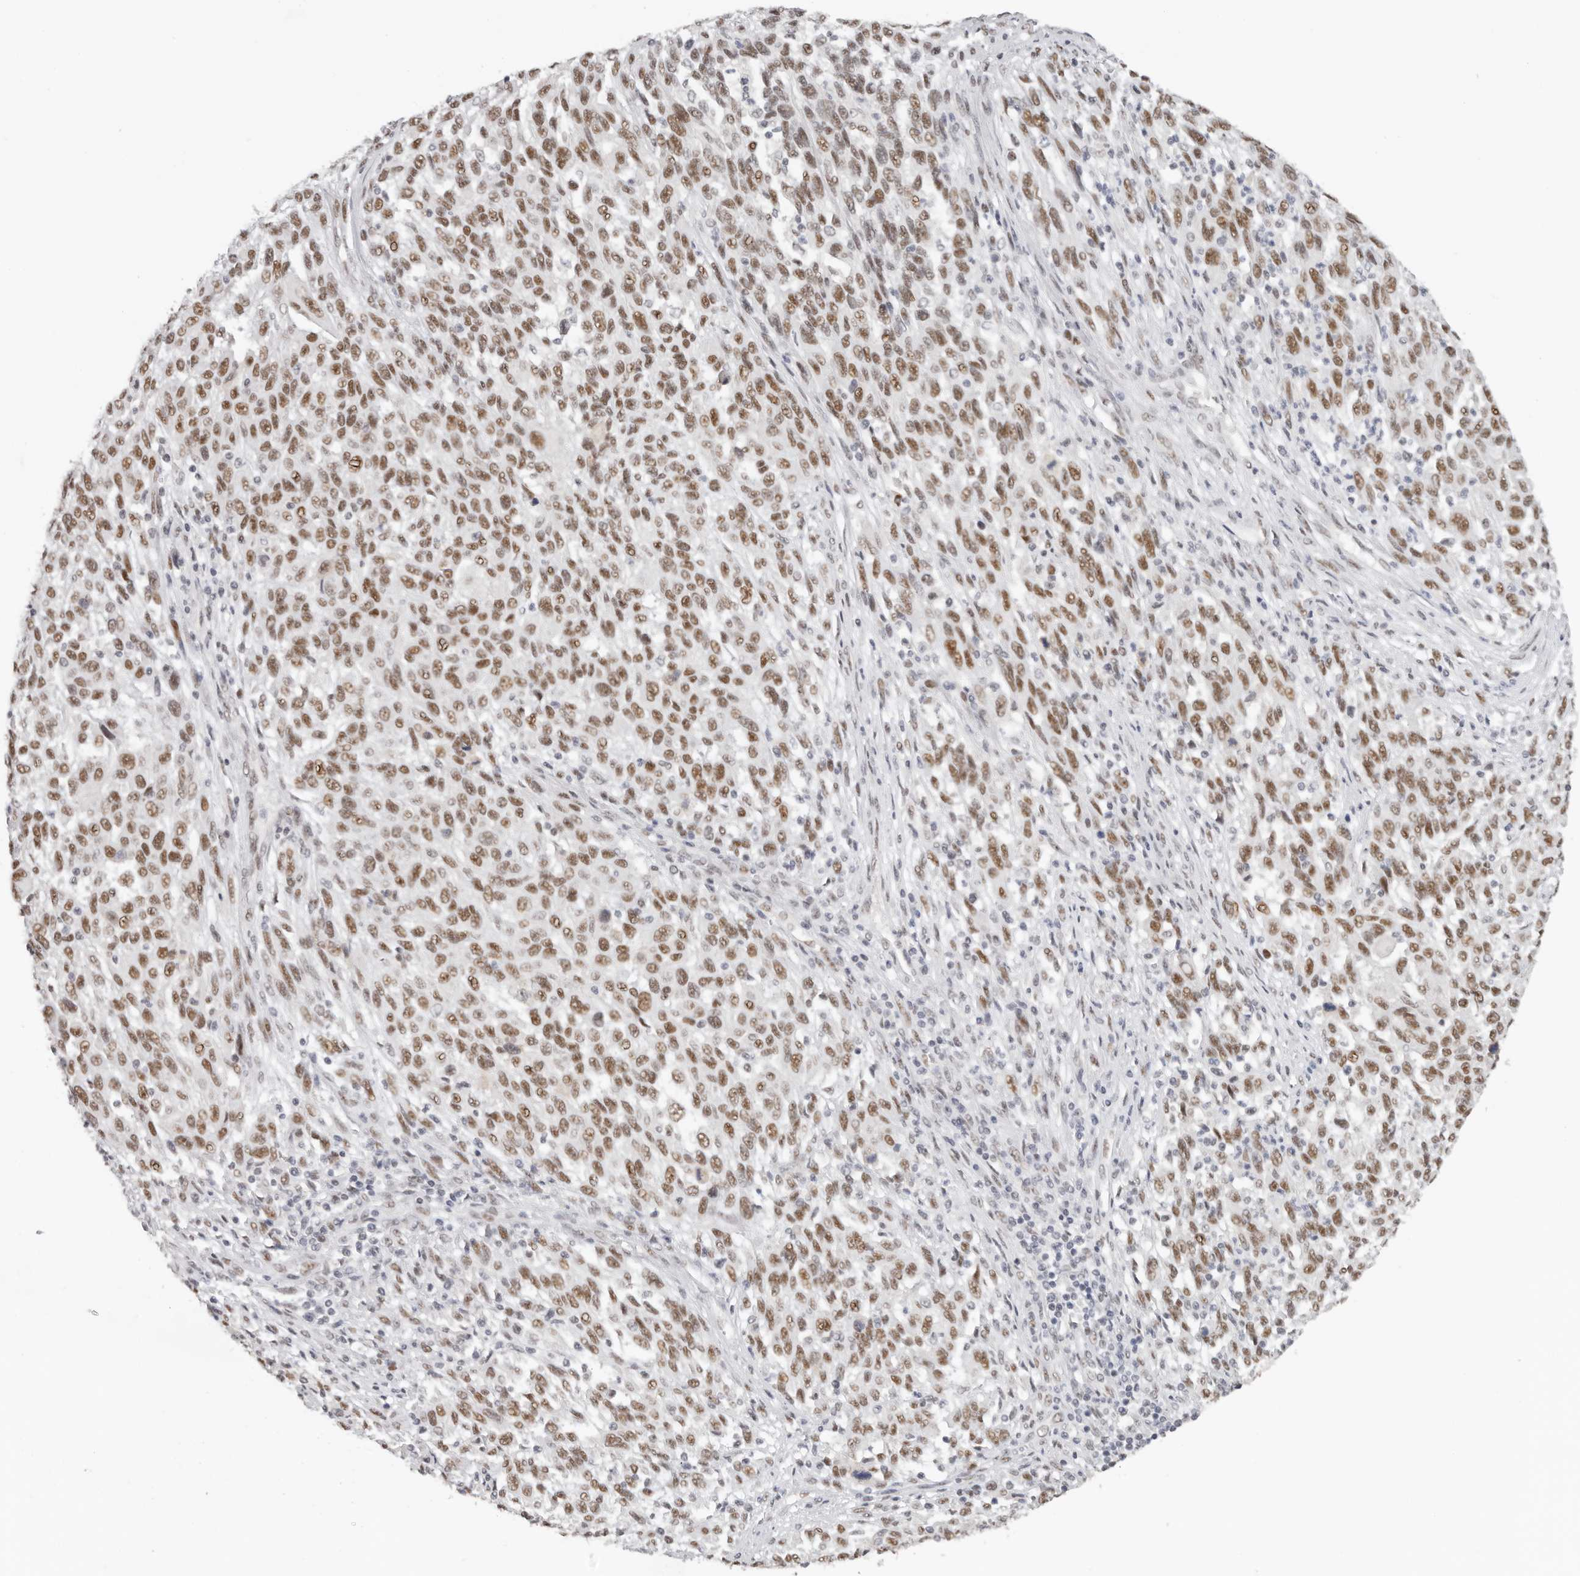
{"staining": {"intensity": "moderate", "quantity": ">75%", "location": "nuclear"}, "tissue": "melanoma", "cell_type": "Tumor cells", "image_type": "cancer", "snomed": [{"axis": "morphology", "description": "Malignant melanoma, Metastatic site"}, {"axis": "topography", "description": "Lymph node"}], "caption": "Tumor cells display moderate nuclear positivity in approximately >75% of cells in malignant melanoma (metastatic site).", "gene": "LARP7", "patient": {"sex": "male", "age": 61}}